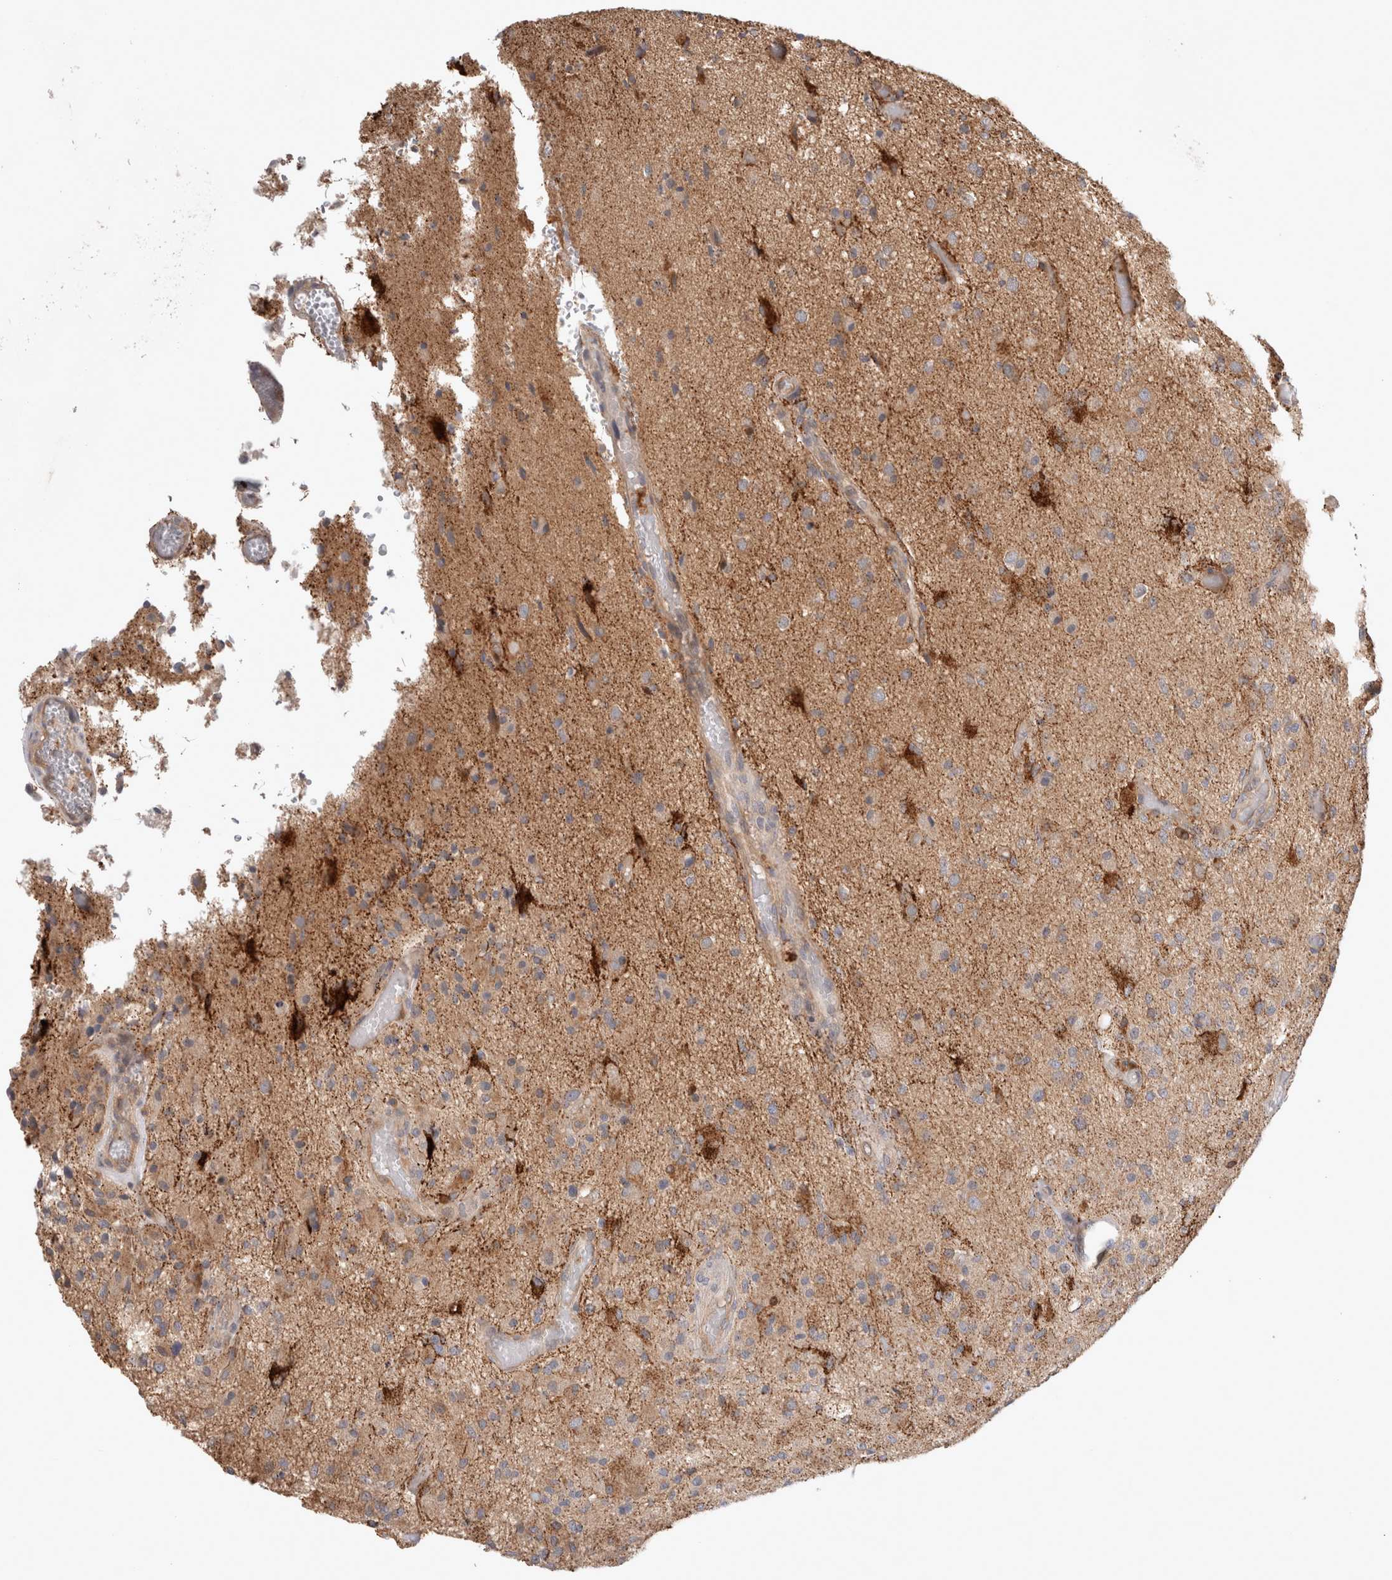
{"staining": {"intensity": "weak", "quantity": "25%-75%", "location": "cytoplasmic/membranous"}, "tissue": "glioma", "cell_type": "Tumor cells", "image_type": "cancer", "snomed": [{"axis": "morphology", "description": "Normal tissue, NOS"}, {"axis": "morphology", "description": "Glioma, malignant, High grade"}, {"axis": "topography", "description": "Cerebral cortex"}], "caption": "A high-resolution image shows IHC staining of malignant high-grade glioma, which demonstrates weak cytoplasmic/membranous staining in approximately 25%-75% of tumor cells. Nuclei are stained in blue.", "gene": "HROB", "patient": {"sex": "male", "age": 77}}